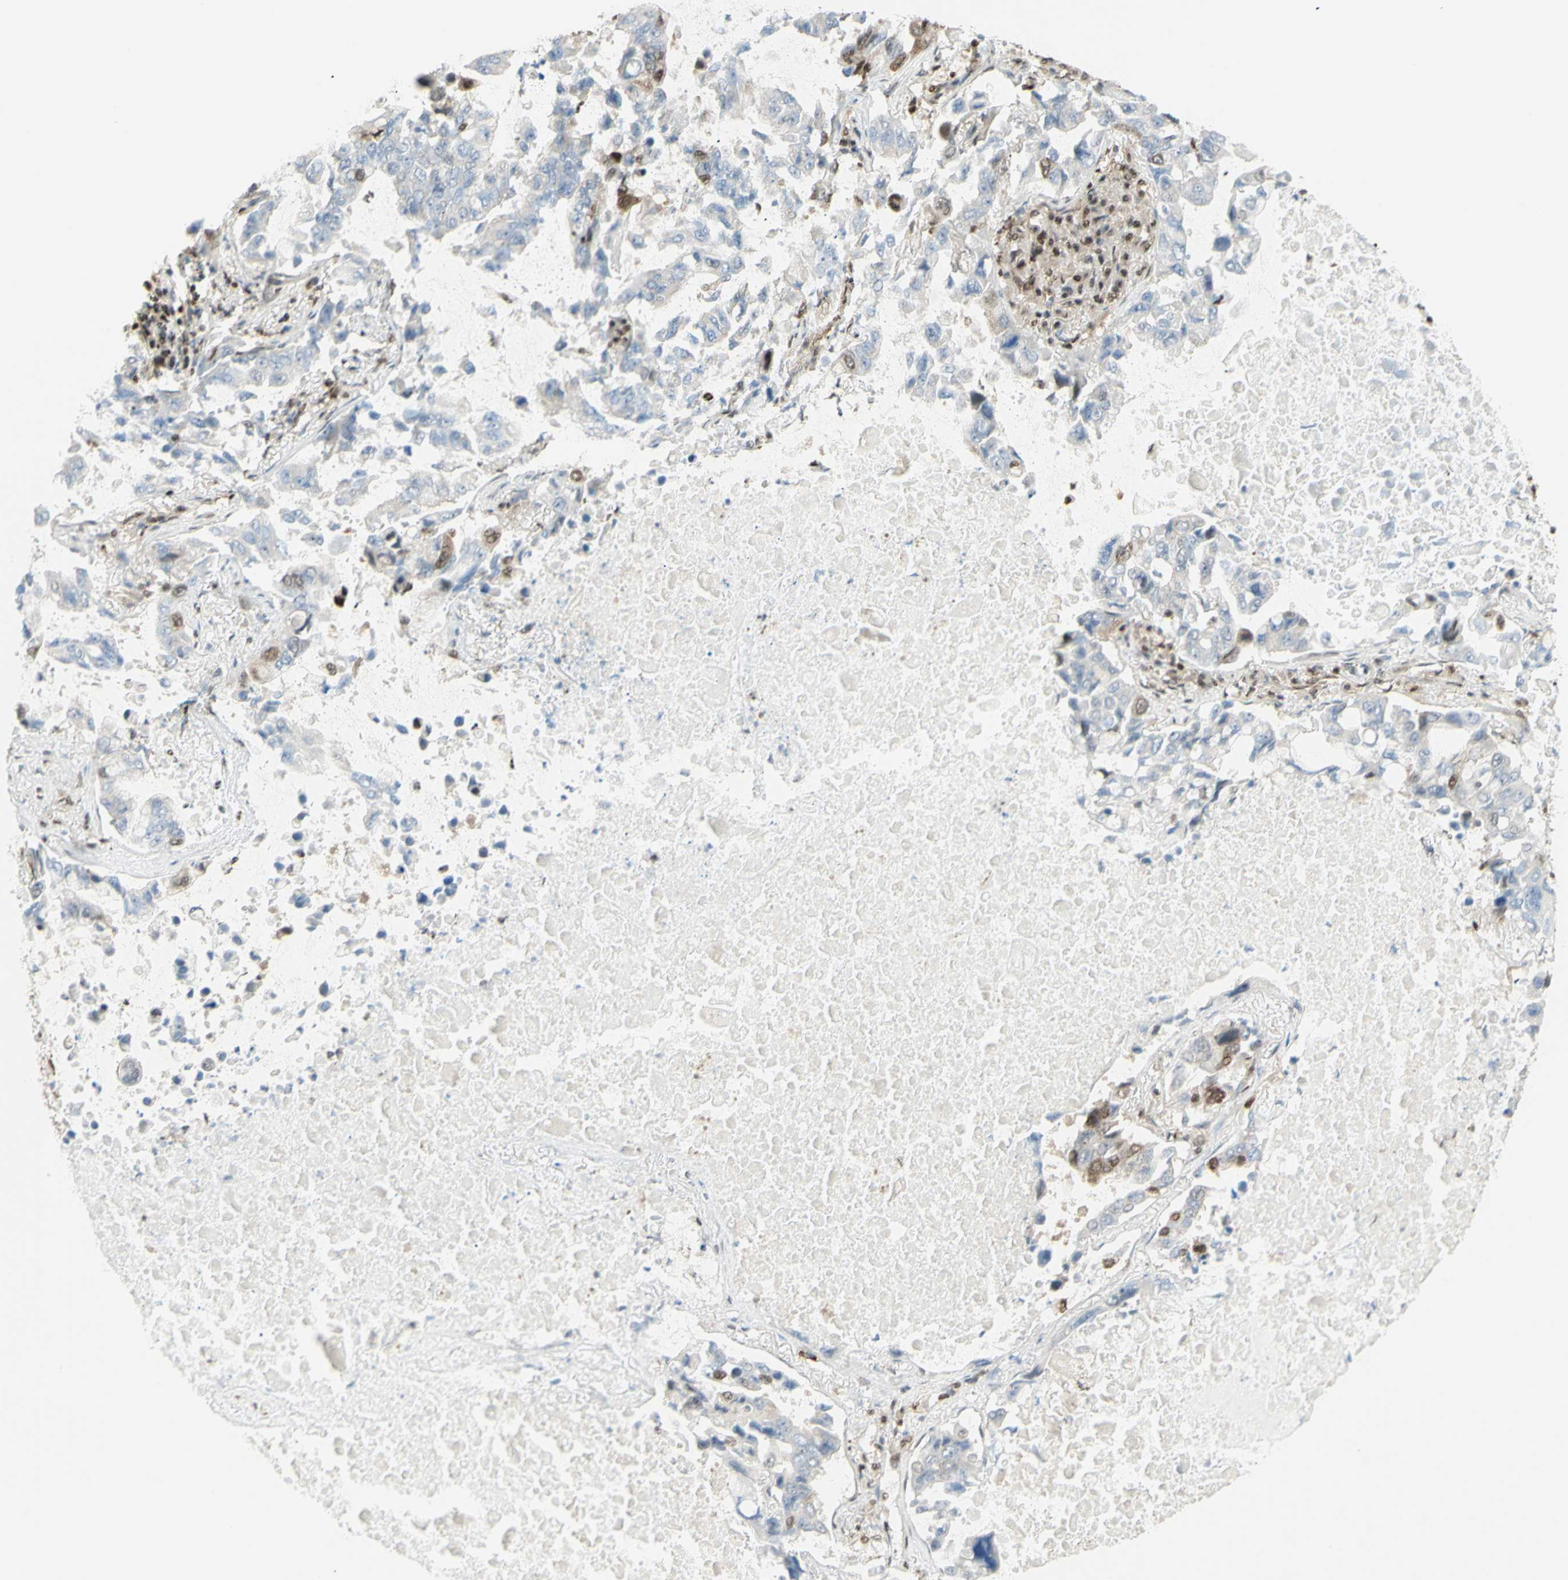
{"staining": {"intensity": "moderate", "quantity": ">75%", "location": "cytoplasmic/membranous,nuclear"}, "tissue": "lung cancer", "cell_type": "Tumor cells", "image_type": "cancer", "snomed": [{"axis": "morphology", "description": "Adenocarcinoma, NOS"}, {"axis": "topography", "description": "Lung"}], "caption": "A high-resolution photomicrograph shows immunohistochemistry (IHC) staining of lung cancer, which demonstrates moderate cytoplasmic/membranous and nuclear positivity in approximately >75% of tumor cells. (brown staining indicates protein expression, while blue staining denotes nuclei).", "gene": "ZMYM6", "patient": {"sex": "male", "age": 64}}